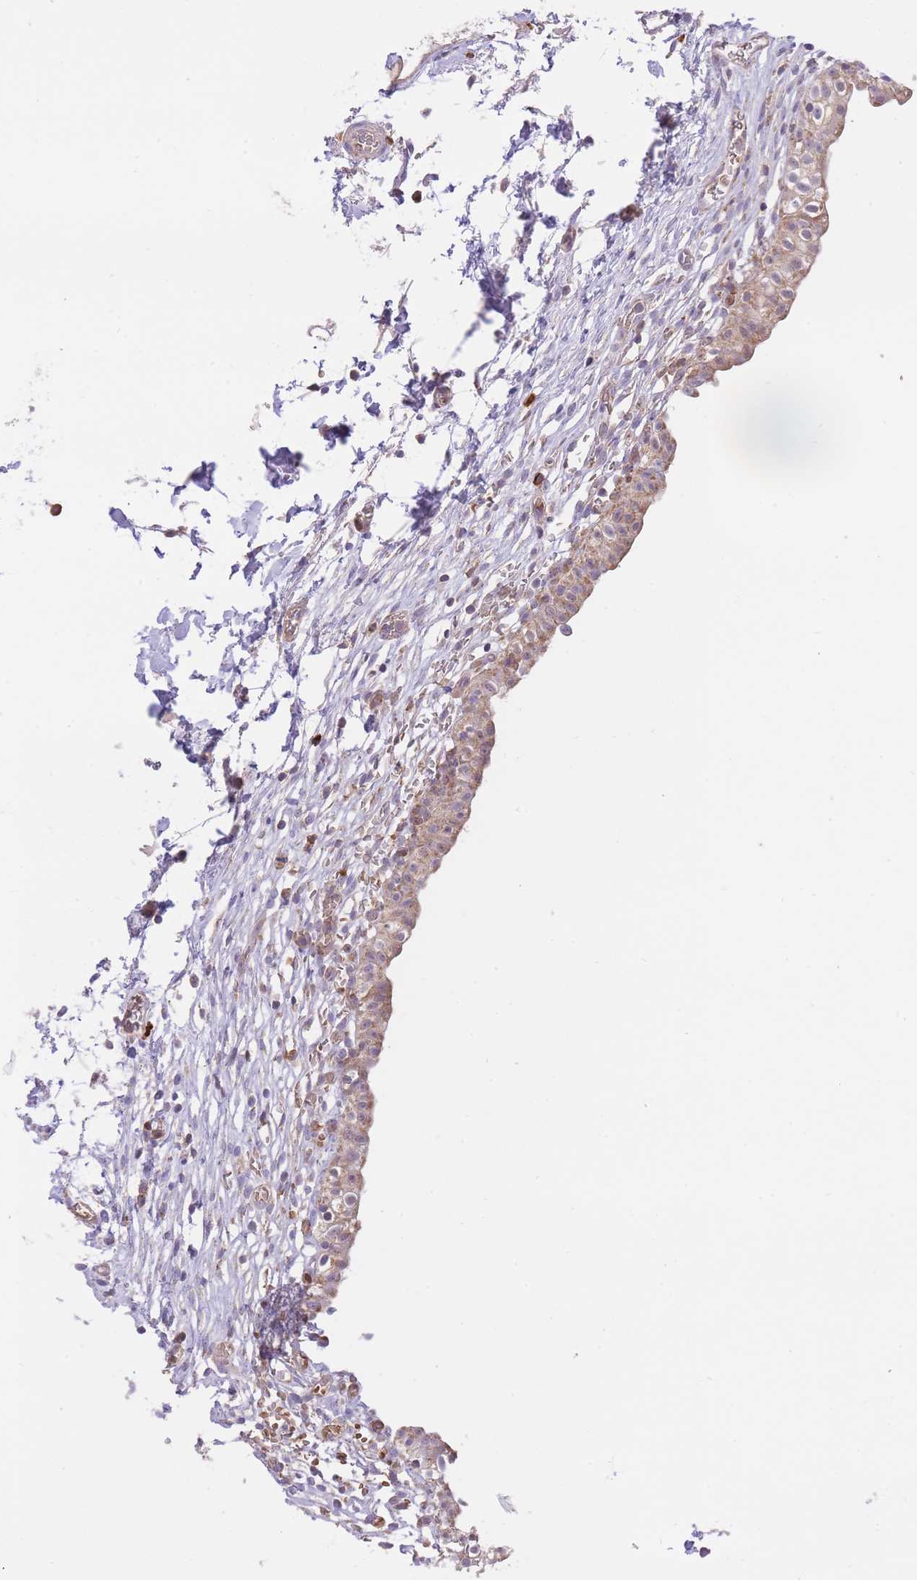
{"staining": {"intensity": "moderate", "quantity": ">75%", "location": "cytoplasmic/membranous"}, "tissue": "urinary bladder", "cell_type": "Urothelial cells", "image_type": "normal", "snomed": [{"axis": "morphology", "description": "Normal tissue, NOS"}, {"axis": "topography", "description": "Urinary bladder"}, {"axis": "topography", "description": "Peripheral nerve tissue"}], "caption": "Immunohistochemical staining of normal urinary bladder demonstrates moderate cytoplasmic/membranous protein staining in about >75% of urothelial cells.", "gene": "PREP", "patient": {"sex": "male", "age": 55}}